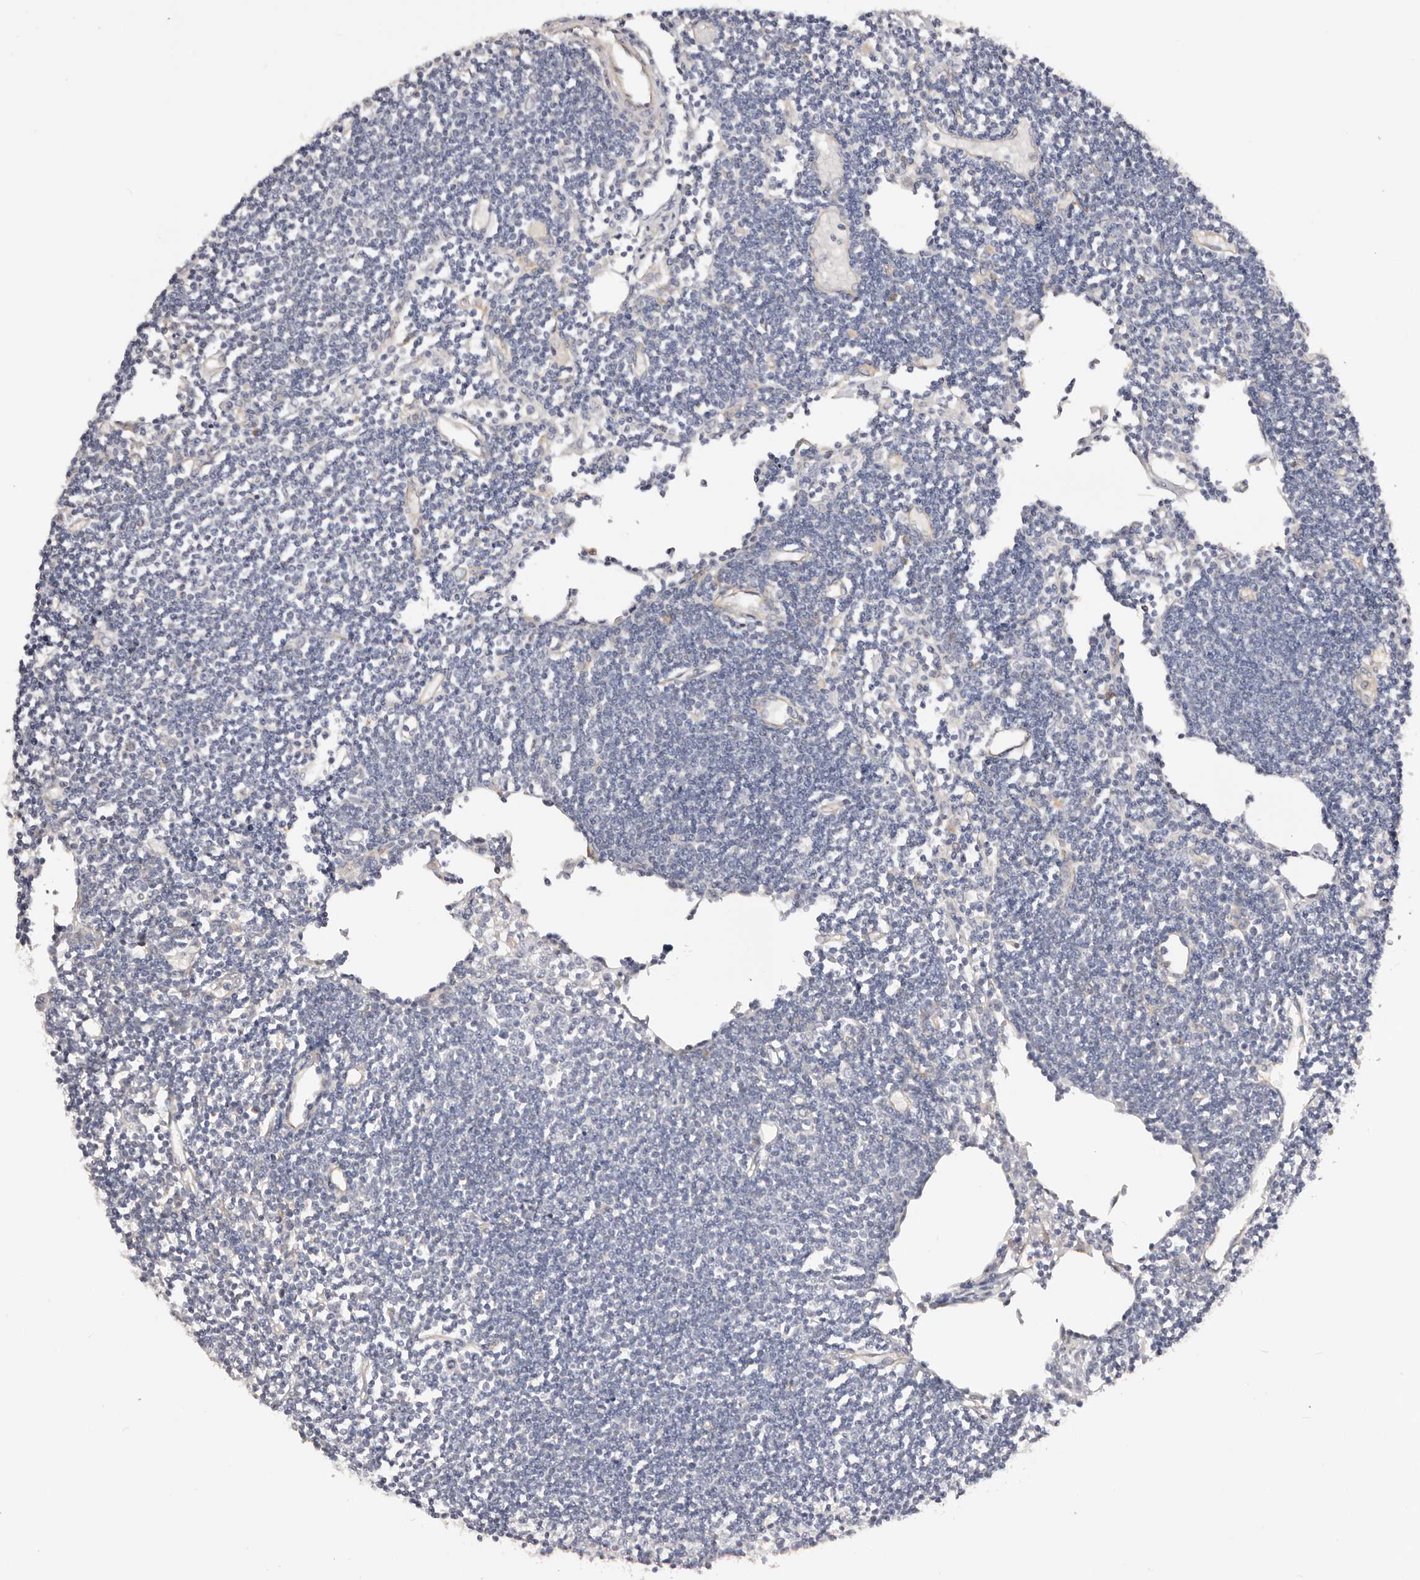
{"staining": {"intensity": "negative", "quantity": "none", "location": "none"}, "tissue": "lymph node", "cell_type": "Germinal center cells", "image_type": "normal", "snomed": [{"axis": "morphology", "description": "Normal tissue, NOS"}, {"axis": "topography", "description": "Lymph node"}], "caption": "This is an immunohistochemistry photomicrograph of normal human lymph node. There is no positivity in germinal center cells.", "gene": "DMRT2", "patient": {"sex": "female", "age": 11}}